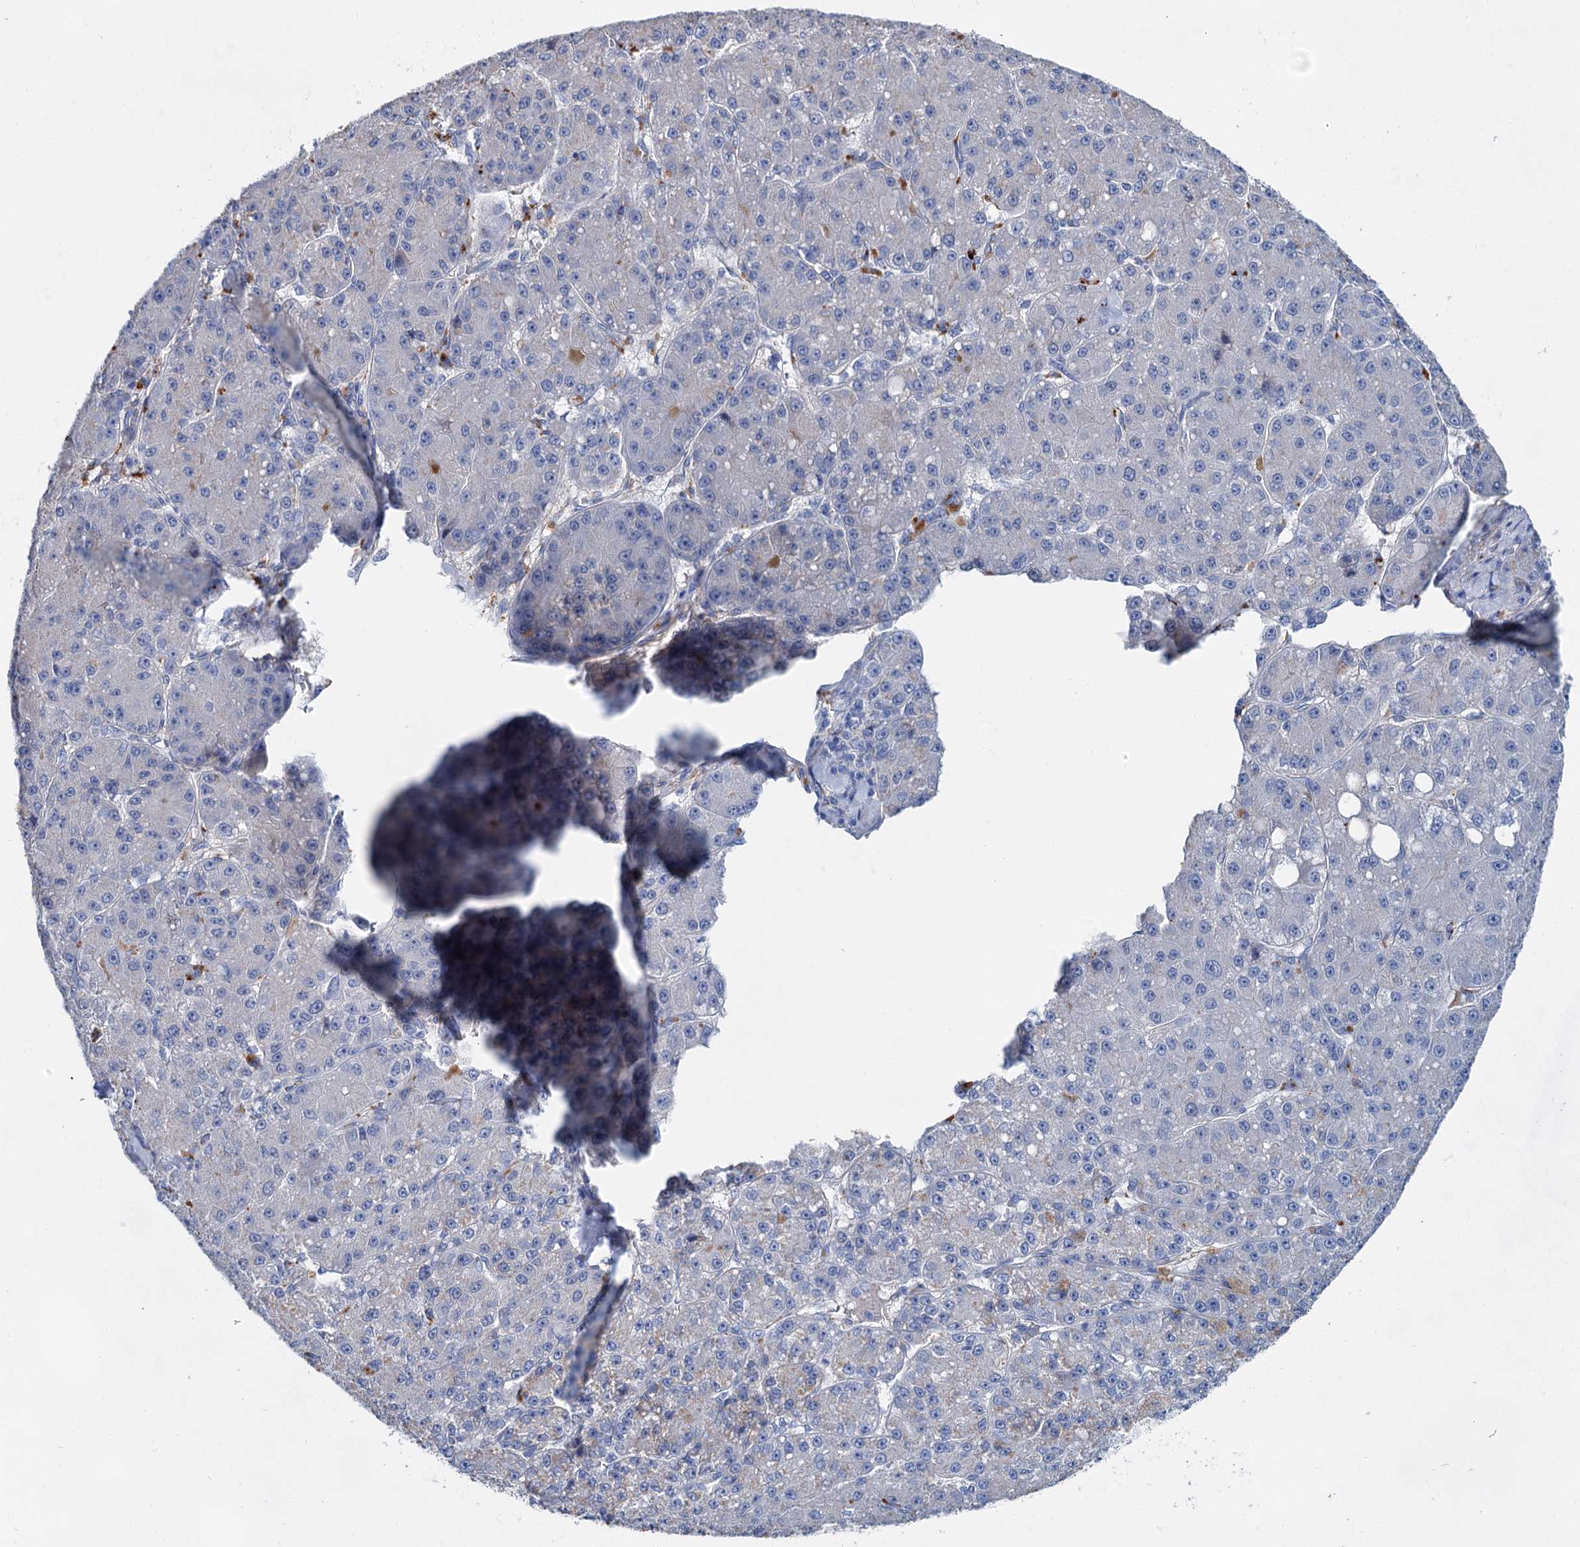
{"staining": {"intensity": "negative", "quantity": "none", "location": "none"}, "tissue": "liver cancer", "cell_type": "Tumor cells", "image_type": "cancer", "snomed": [{"axis": "morphology", "description": "Carcinoma, Hepatocellular, NOS"}, {"axis": "topography", "description": "Liver"}], "caption": "The micrograph displays no staining of tumor cells in liver hepatocellular carcinoma.", "gene": "GPR155", "patient": {"sex": "male", "age": 67}}